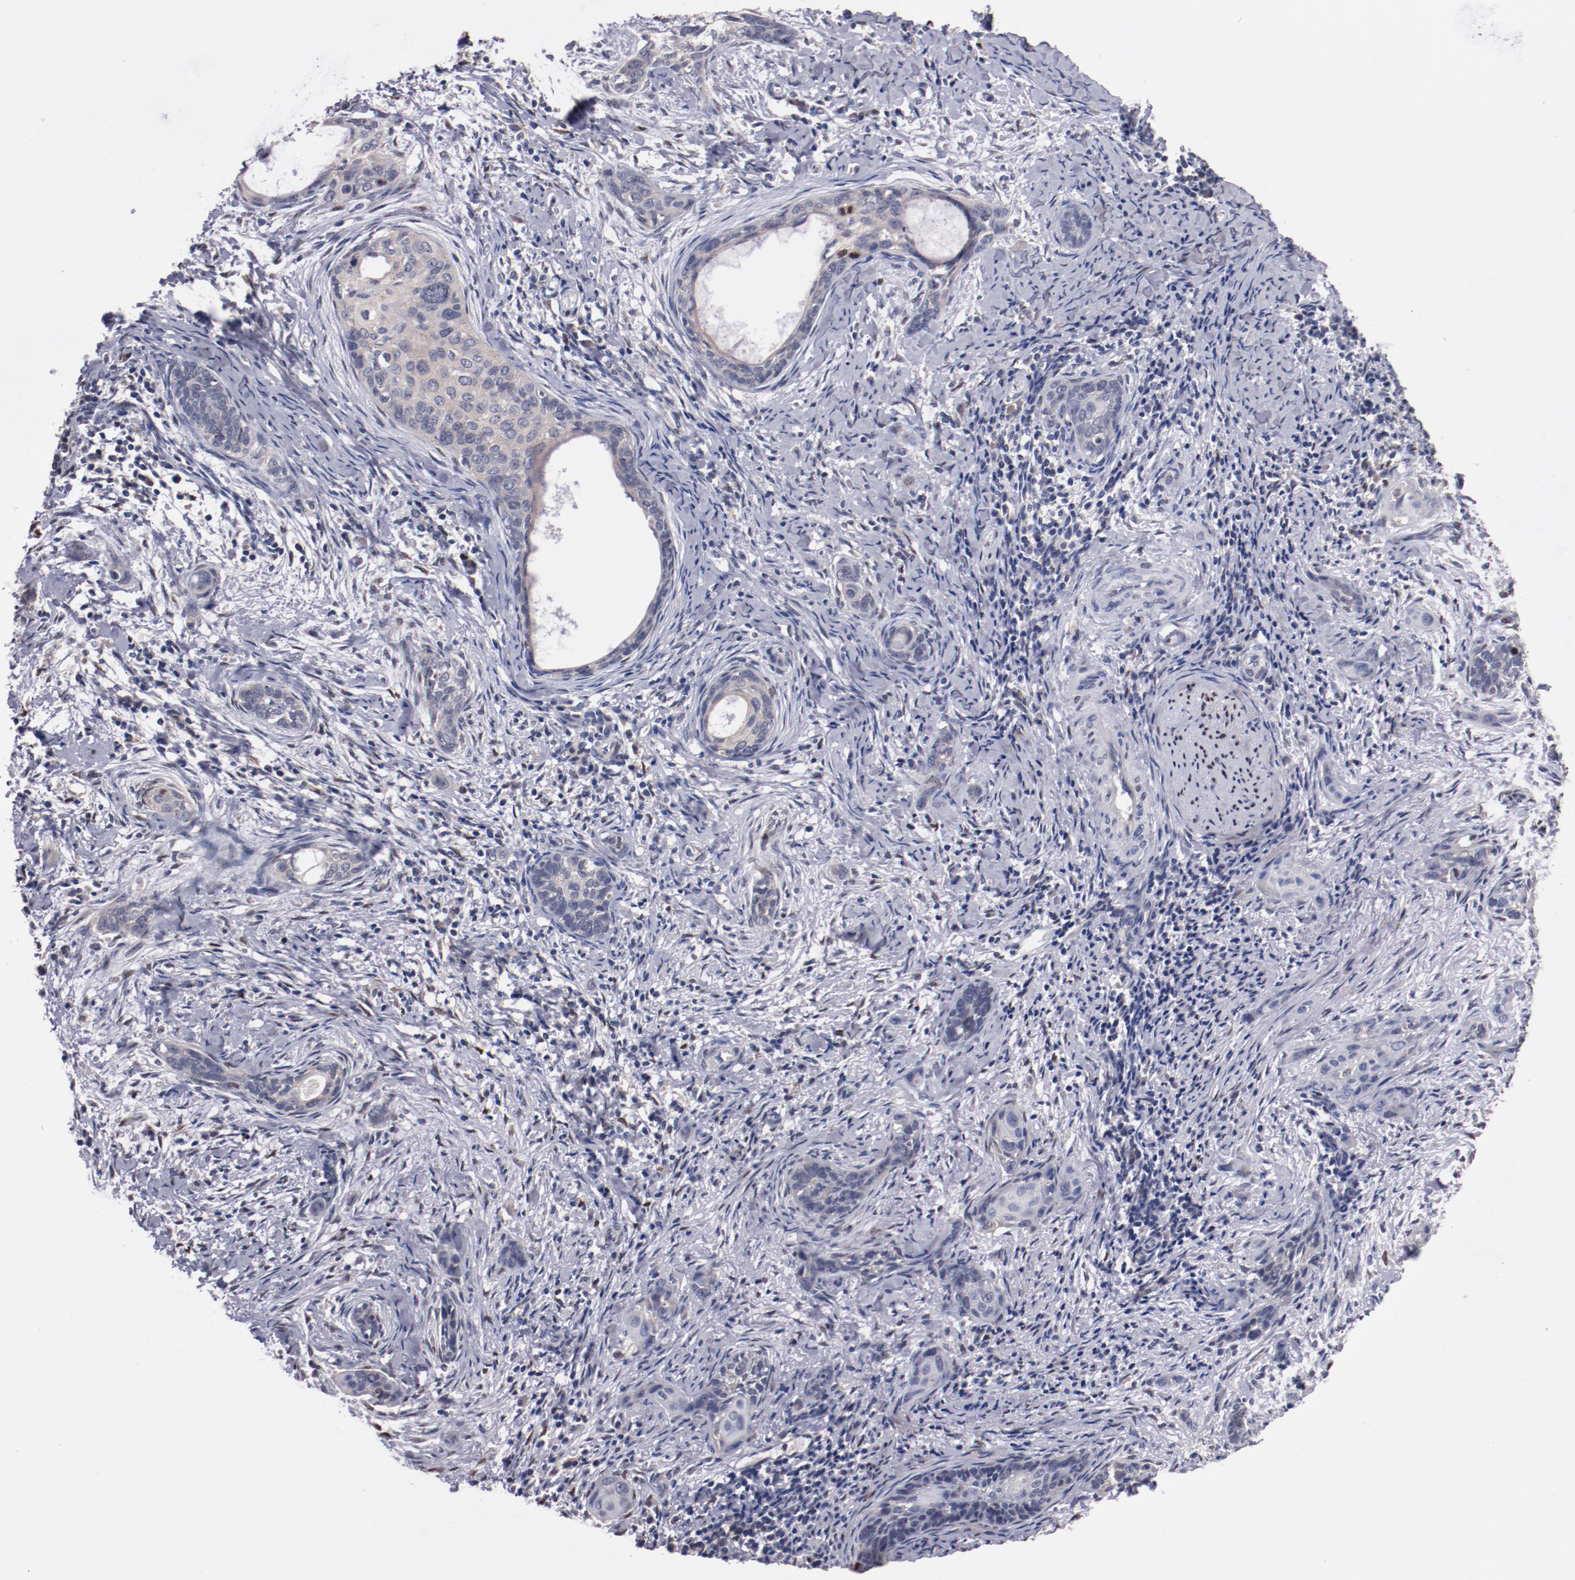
{"staining": {"intensity": "weak", "quantity": "25%-75%", "location": "cytoplasmic/membranous"}, "tissue": "cervical cancer", "cell_type": "Tumor cells", "image_type": "cancer", "snomed": [{"axis": "morphology", "description": "Squamous cell carcinoma, NOS"}, {"axis": "topography", "description": "Cervix"}], "caption": "The histopathology image shows immunohistochemical staining of squamous cell carcinoma (cervical). There is weak cytoplasmic/membranous staining is seen in approximately 25%-75% of tumor cells. Using DAB (brown) and hematoxylin (blue) stains, captured at high magnification using brightfield microscopy.", "gene": "FAM81A", "patient": {"sex": "female", "age": 33}}